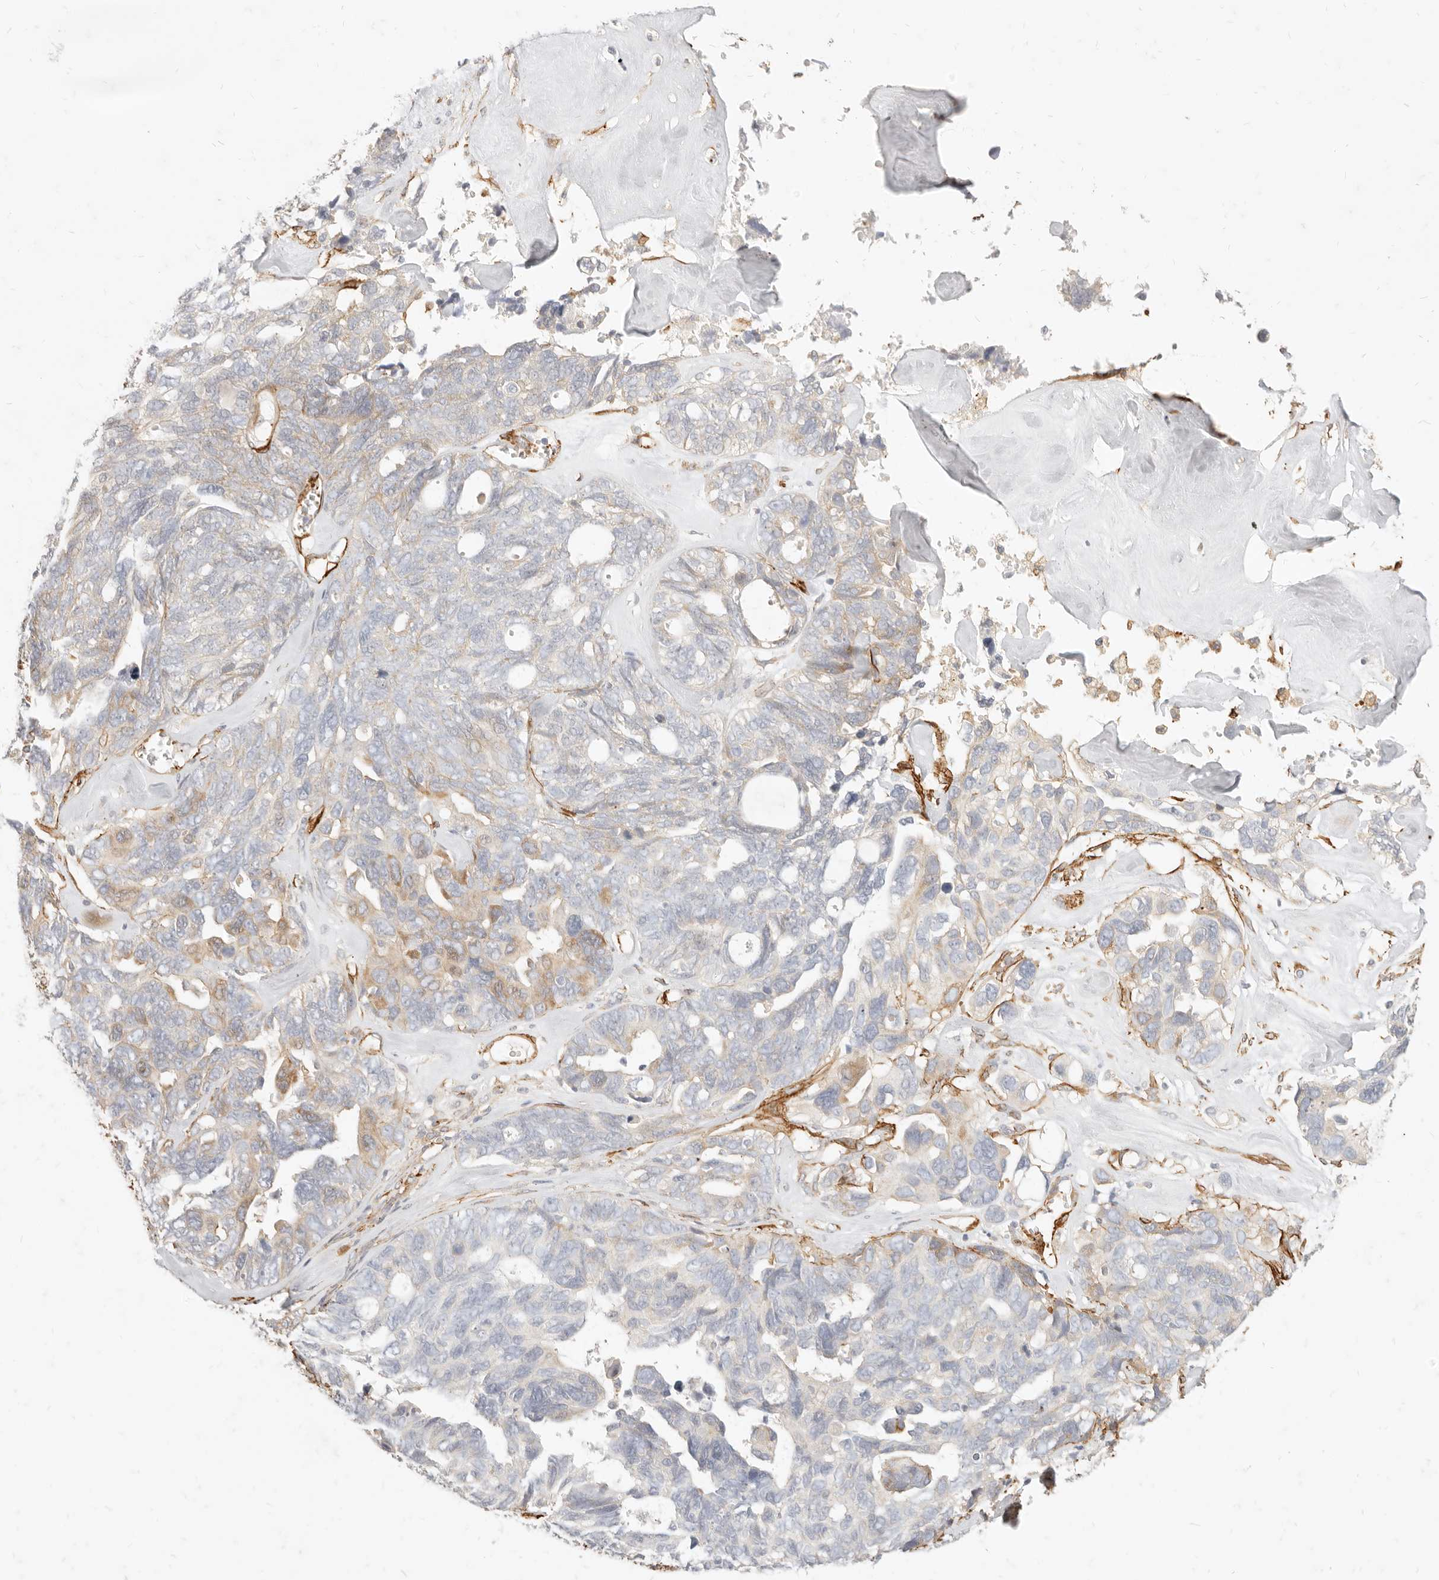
{"staining": {"intensity": "weak", "quantity": "<25%", "location": "cytoplasmic/membranous"}, "tissue": "ovarian cancer", "cell_type": "Tumor cells", "image_type": "cancer", "snomed": [{"axis": "morphology", "description": "Cystadenocarcinoma, serous, NOS"}, {"axis": "topography", "description": "Ovary"}], "caption": "Tumor cells show no significant protein expression in serous cystadenocarcinoma (ovarian).", "gene": "TMTC2", "patient": {"sex": "female", "age": 79}}